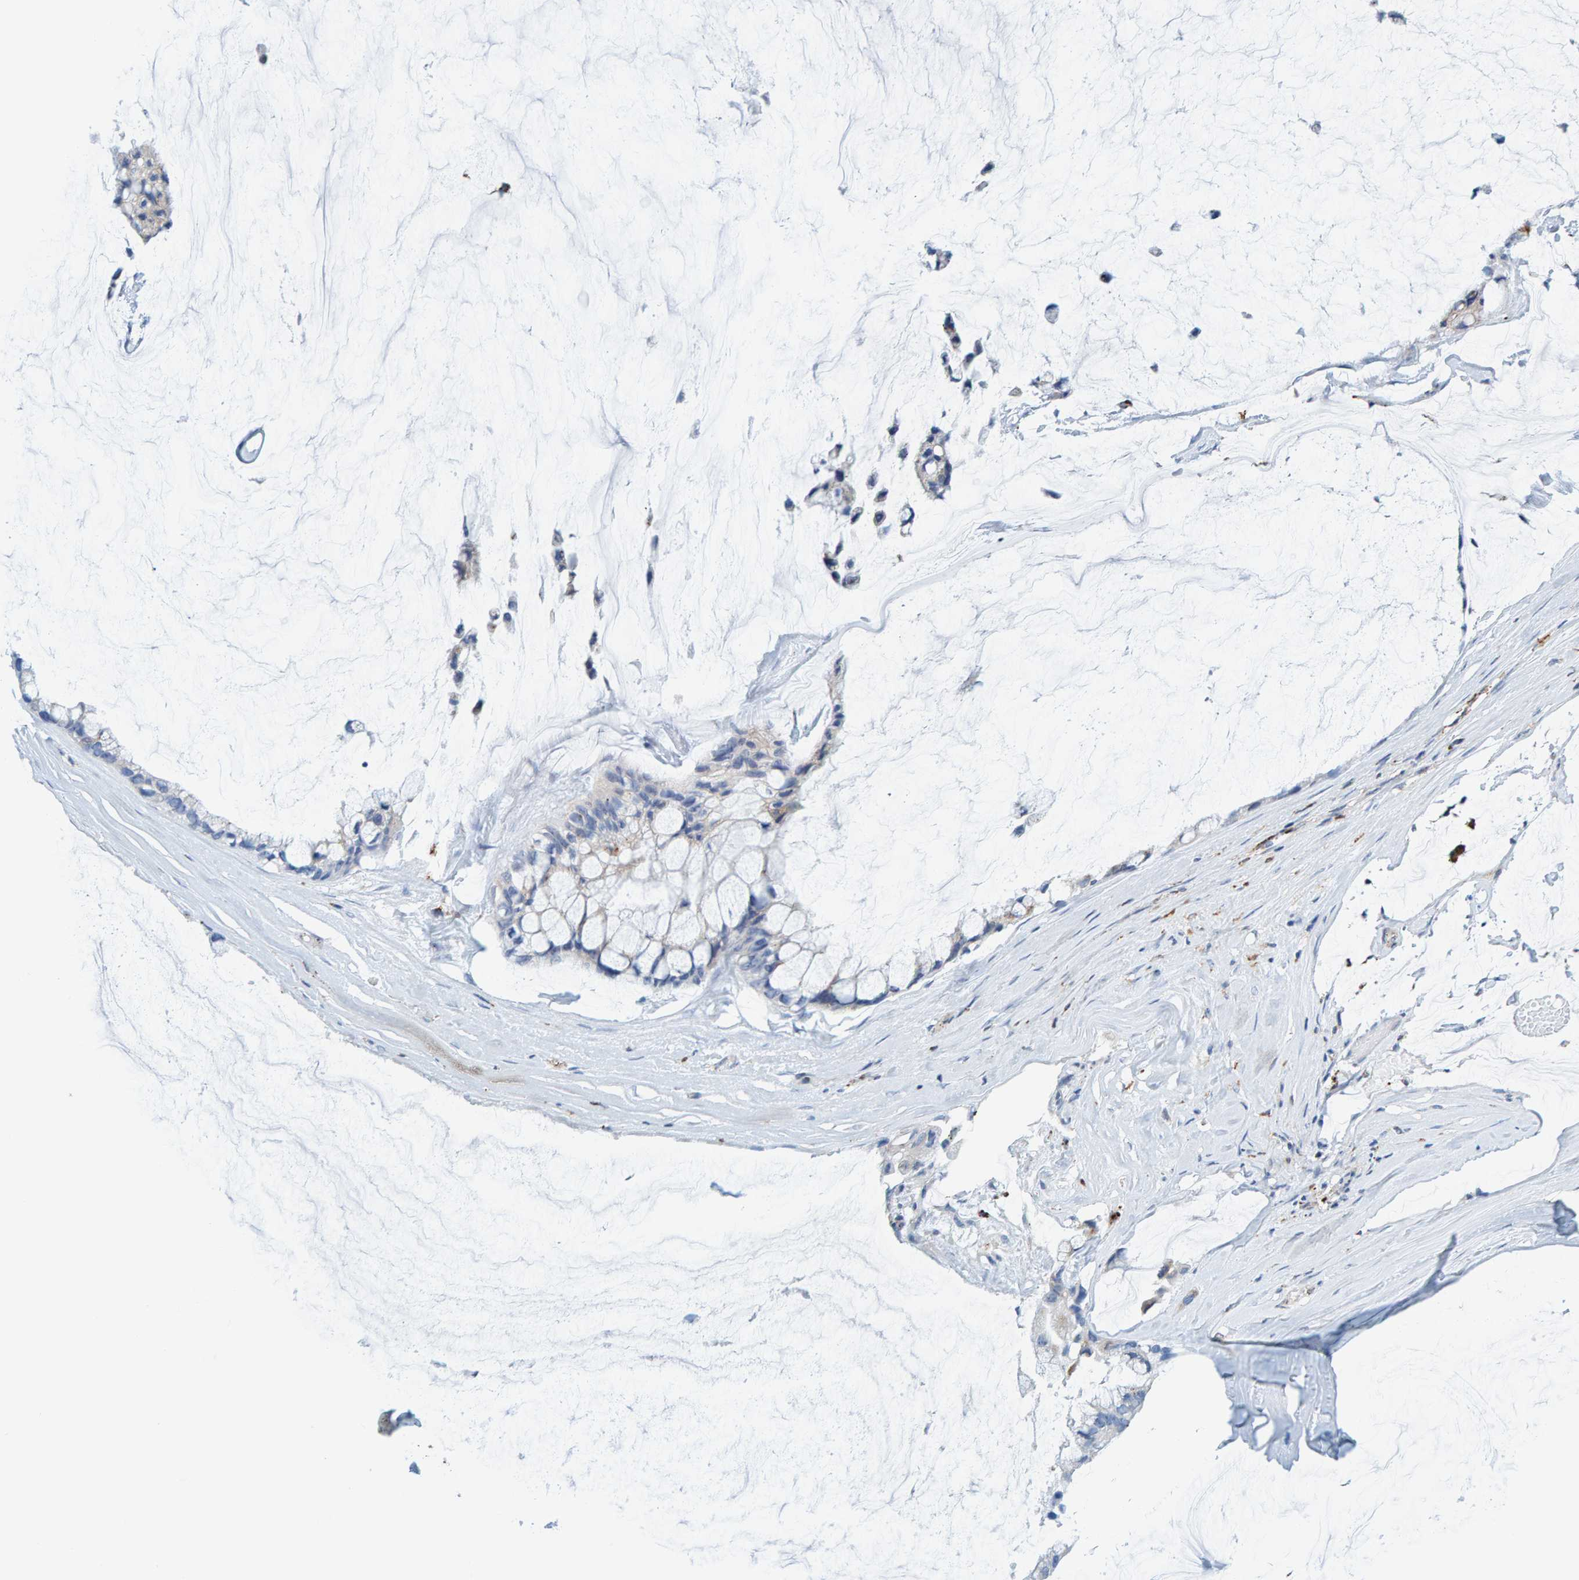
{"staining": {"intensity": "negative", "quantity": "none", "location": "none"}, "tissue": "ovarian cancer", "cell_type": "Tumor cells", "image_type": "cancer", "snomed": [{"axis": "morphology", "description": "Cystadenocarcinoma, mucinous, NOS"}, {"axis": "topography", "description": "Ovary"}], "caption": "DAB immunohistochemical staining of human ovarian cancer exhibits no significant positivity in tumor cells.", "gene": "BIN3", "patient": {"sex": "female", "age": 39}}